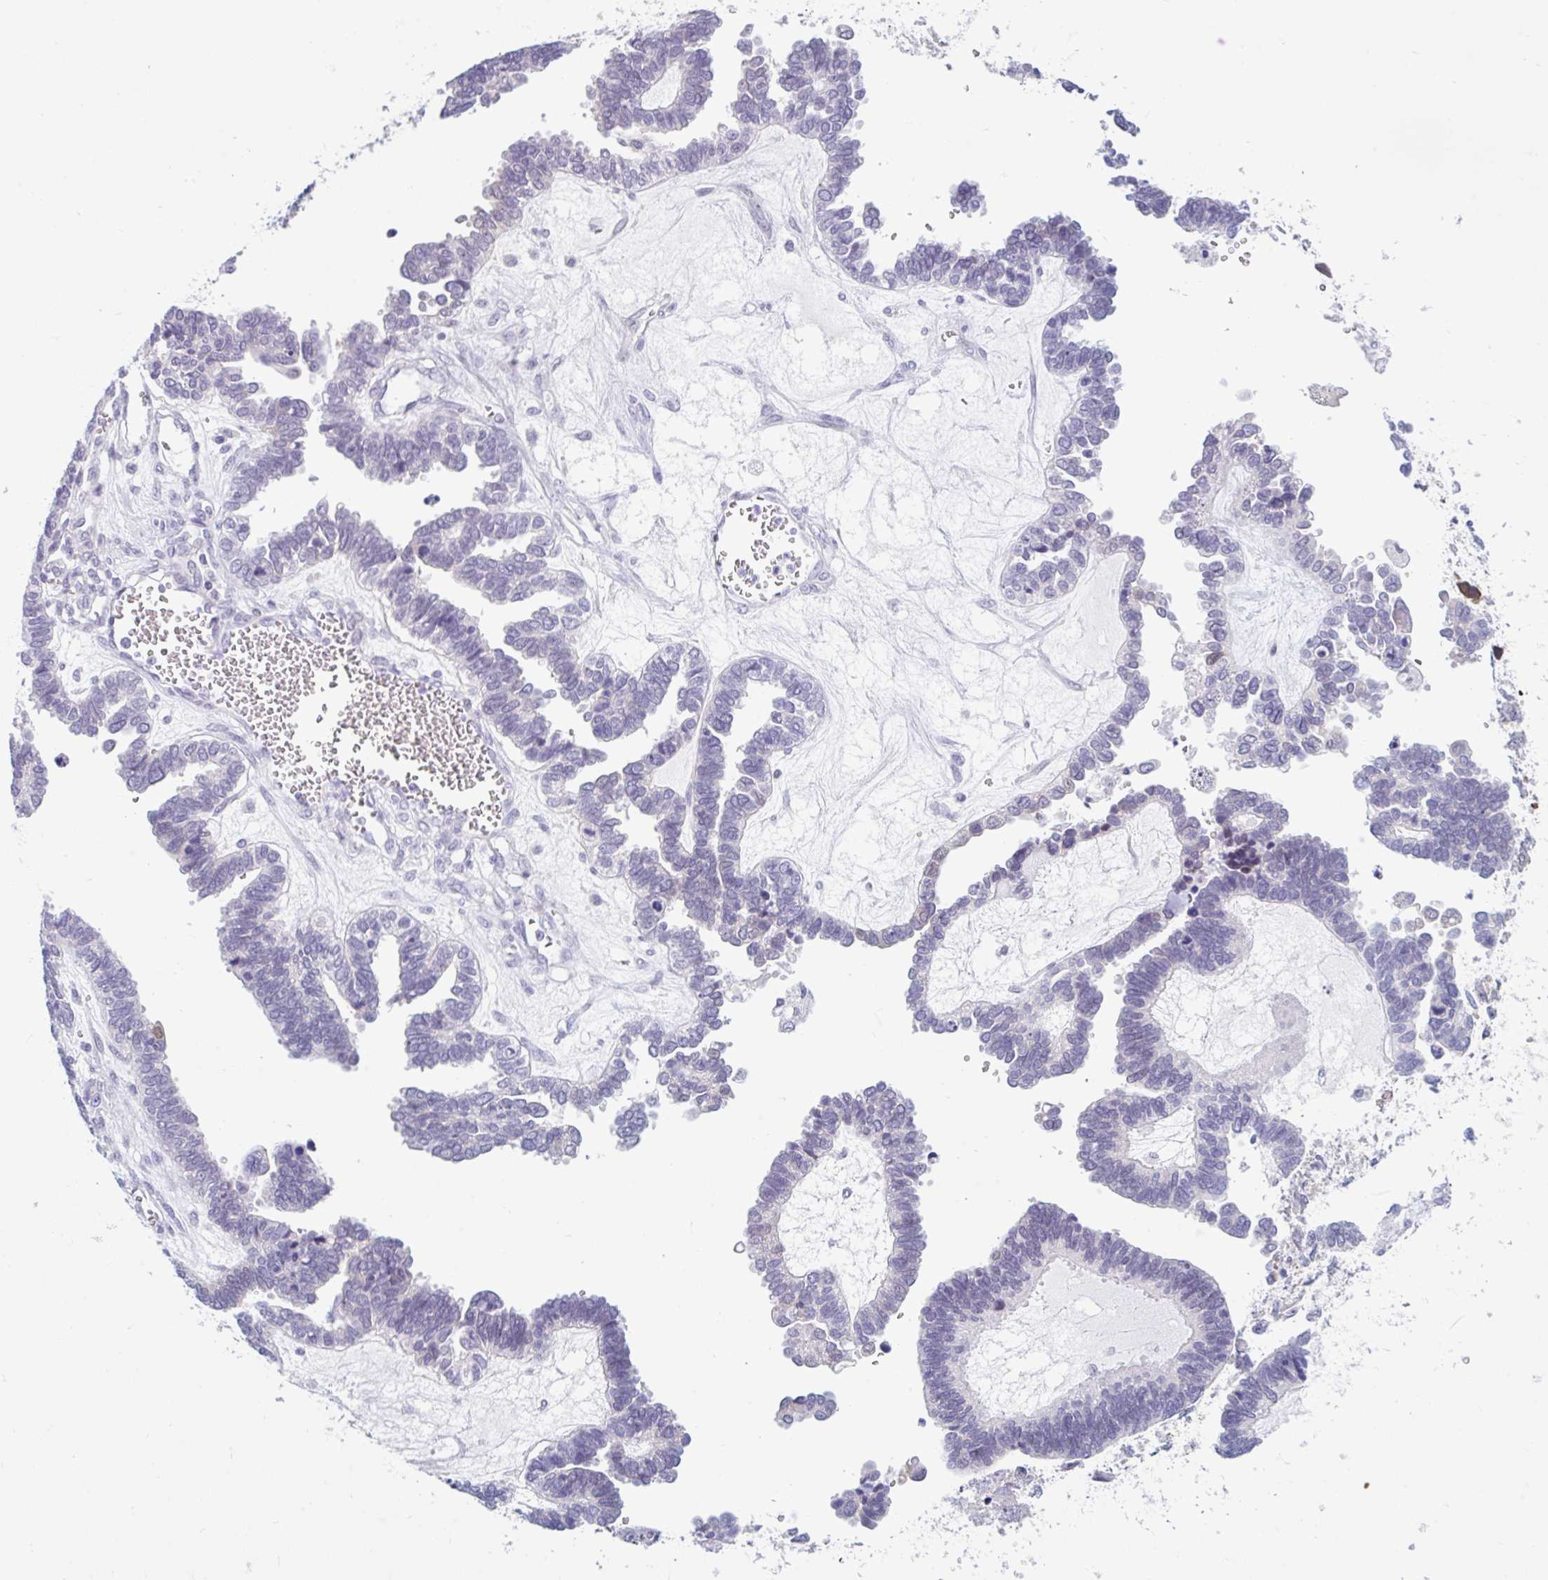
{"staining": {"intensity": "negative", "quantity": "none", "location": "none"}, "tissue": "ovarian cancer", "cell_type": "Tumor cells", "image_type": "cancer", "snomed": [{"axis": "morphology", "description": "Cystadenocarcinoma, serous, NOS"}, {"axis": "topography", "description": "Ovary"}], "caption": "Tumor cells are negative for protein expression in human ovarian cancer. (Brightfield microscopy of DAB immunohistochemistry (IHC) at high magnification).", "gene": "FAM153A", "patient": {"sex": "female", "age": 51}}